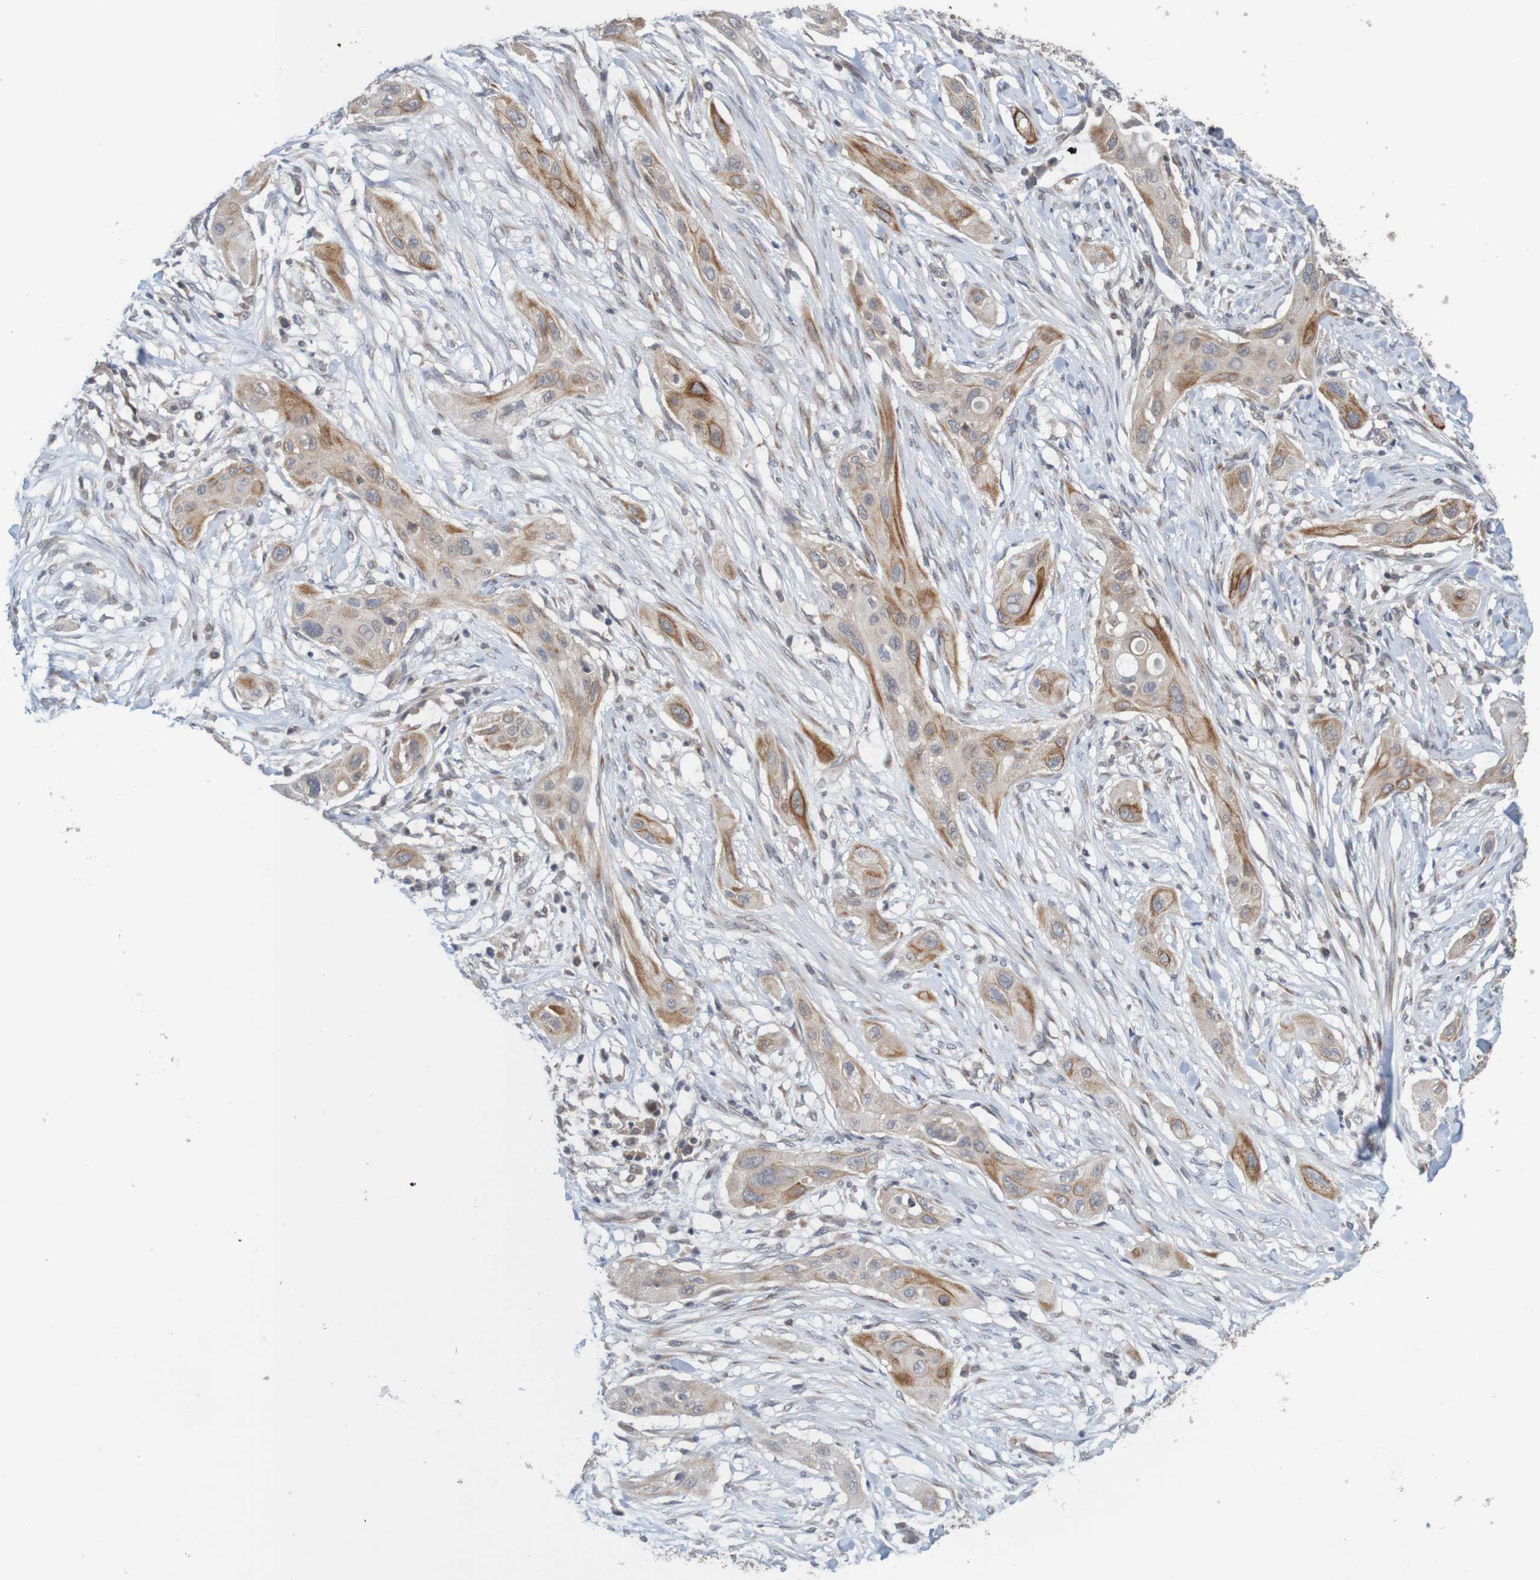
{"staining": {"intensity": "moderate", "quantity": "25%-75%", "location": "cytoplasmic/membranous"}, "tissue": "lung cancer", "cell_type": "Tumor cells", "image_type": "cancer", "snomed": [{"axis": "morphology", "description": "Squamous cell carcinoma, NOS"}, {"axis": "topography", "description": "Lung"}], "caption": "IHC histopathology image of human lung squamous cell carcinoma stained for a protein (brown), which demonstrates medium levels of moderate cytoplasmic/membranous staining in approximately 25%-75% of tumor cells.", "gene": "ANKK1", "patient": {"sex": "female", "age": 47}}